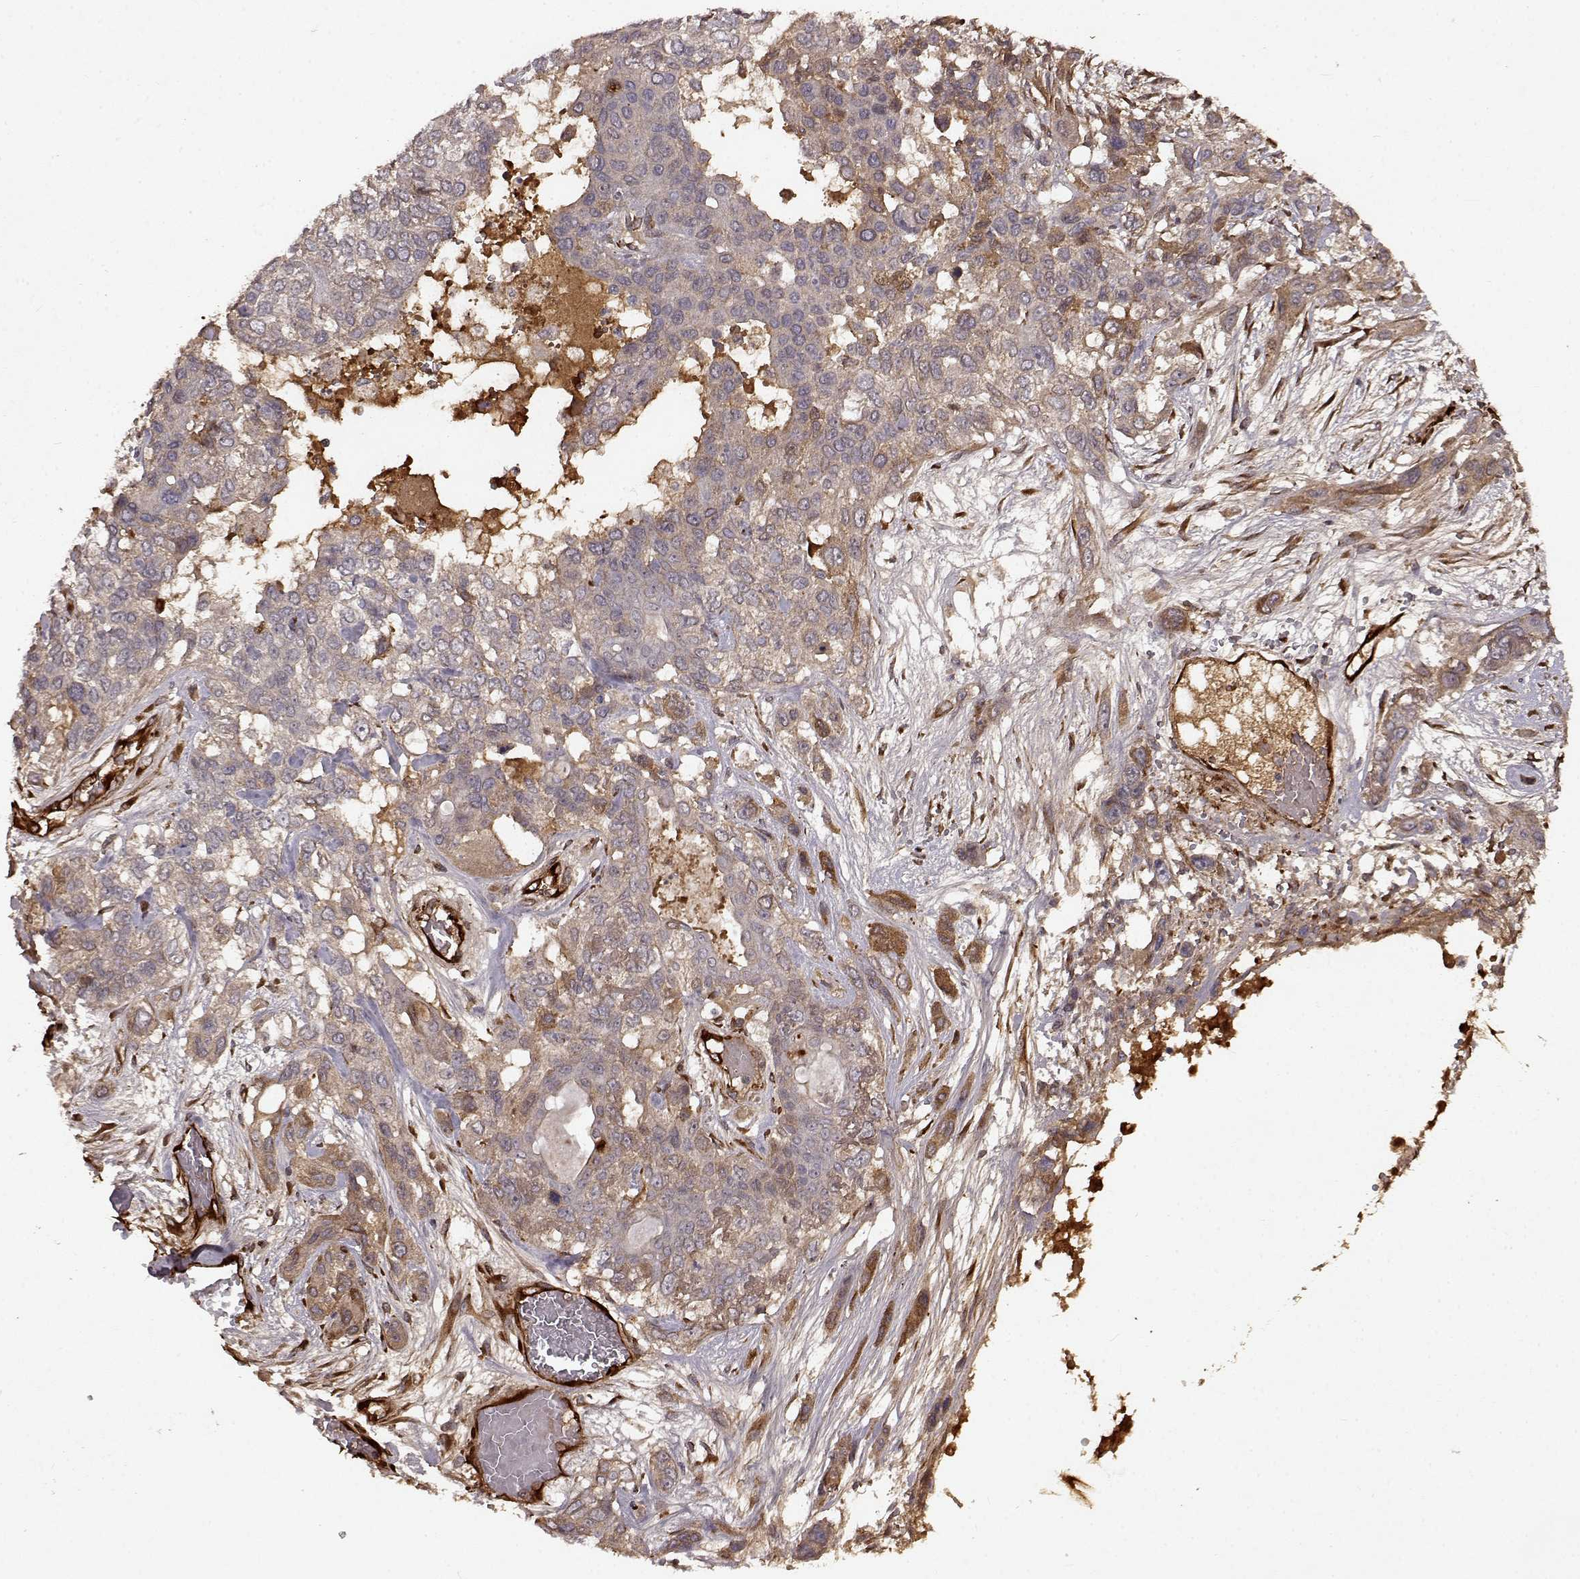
{"staining": {"intensity": "moderate", "quantity": "<25%", "location": "cytoplasmic/membranous"}, "tissue": "lung cancer", "cell_type": "Tumor cells", "image_type": "cancer", "snomed": [{"axis": "morphology", "description": "Squamous cell carcinoma, NOS"}, {"axis": "topography", "description": "Lung"}], "caption": "Immunohistochemical staining of squamous cell carcinoma (lung) displays low levels of moderate cytoplasmic/membranous positivity in approximately <25% of tumor cells.", "gene": "FSTL1", "patient": {"sex": "female", "age": 70}}